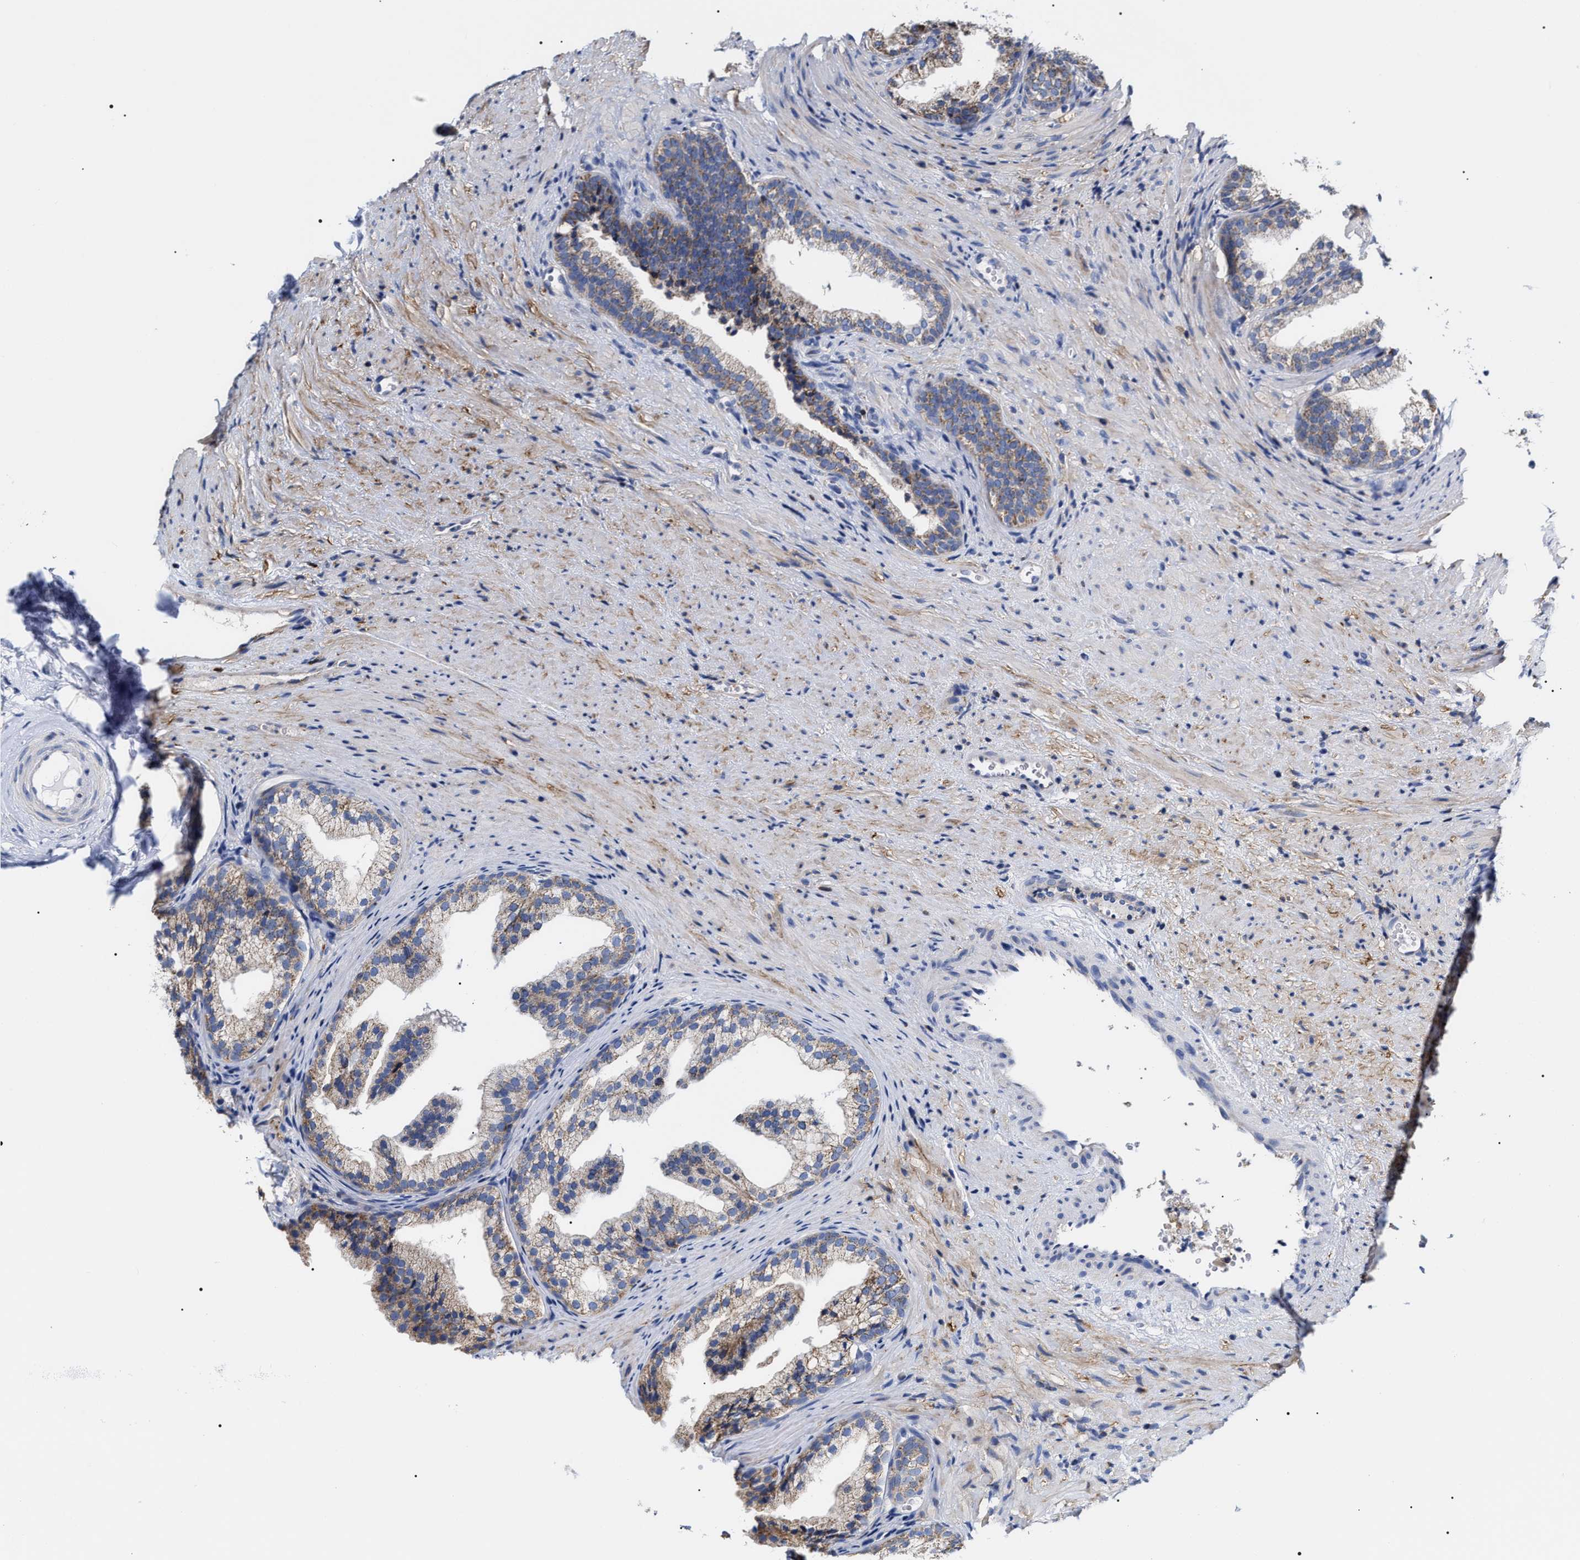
{"staining": {"intensity": "strong", "quantity": "25%-75%", "location": "cytoplasmic/membranous"}, "tissue": "prostate", "cell_type": "Glandular cells", "image_type": "normal", "snomed": [{"axis": "morphology", "description": "Normal tissue, NOS"}, {"axis": "topography", "description": "Prostate"}], "caption": "Prostate stained with DAB (3,3'-diaminobenzidine) IHC reveals high levels of strong cytoplasmic/membranous positivity in approximately 25%-75% of glandular cells. (IHC, brightfield microscopy, high magnification).", "gene": "COG5", "patient": {"sex": "male", "age": 76}}